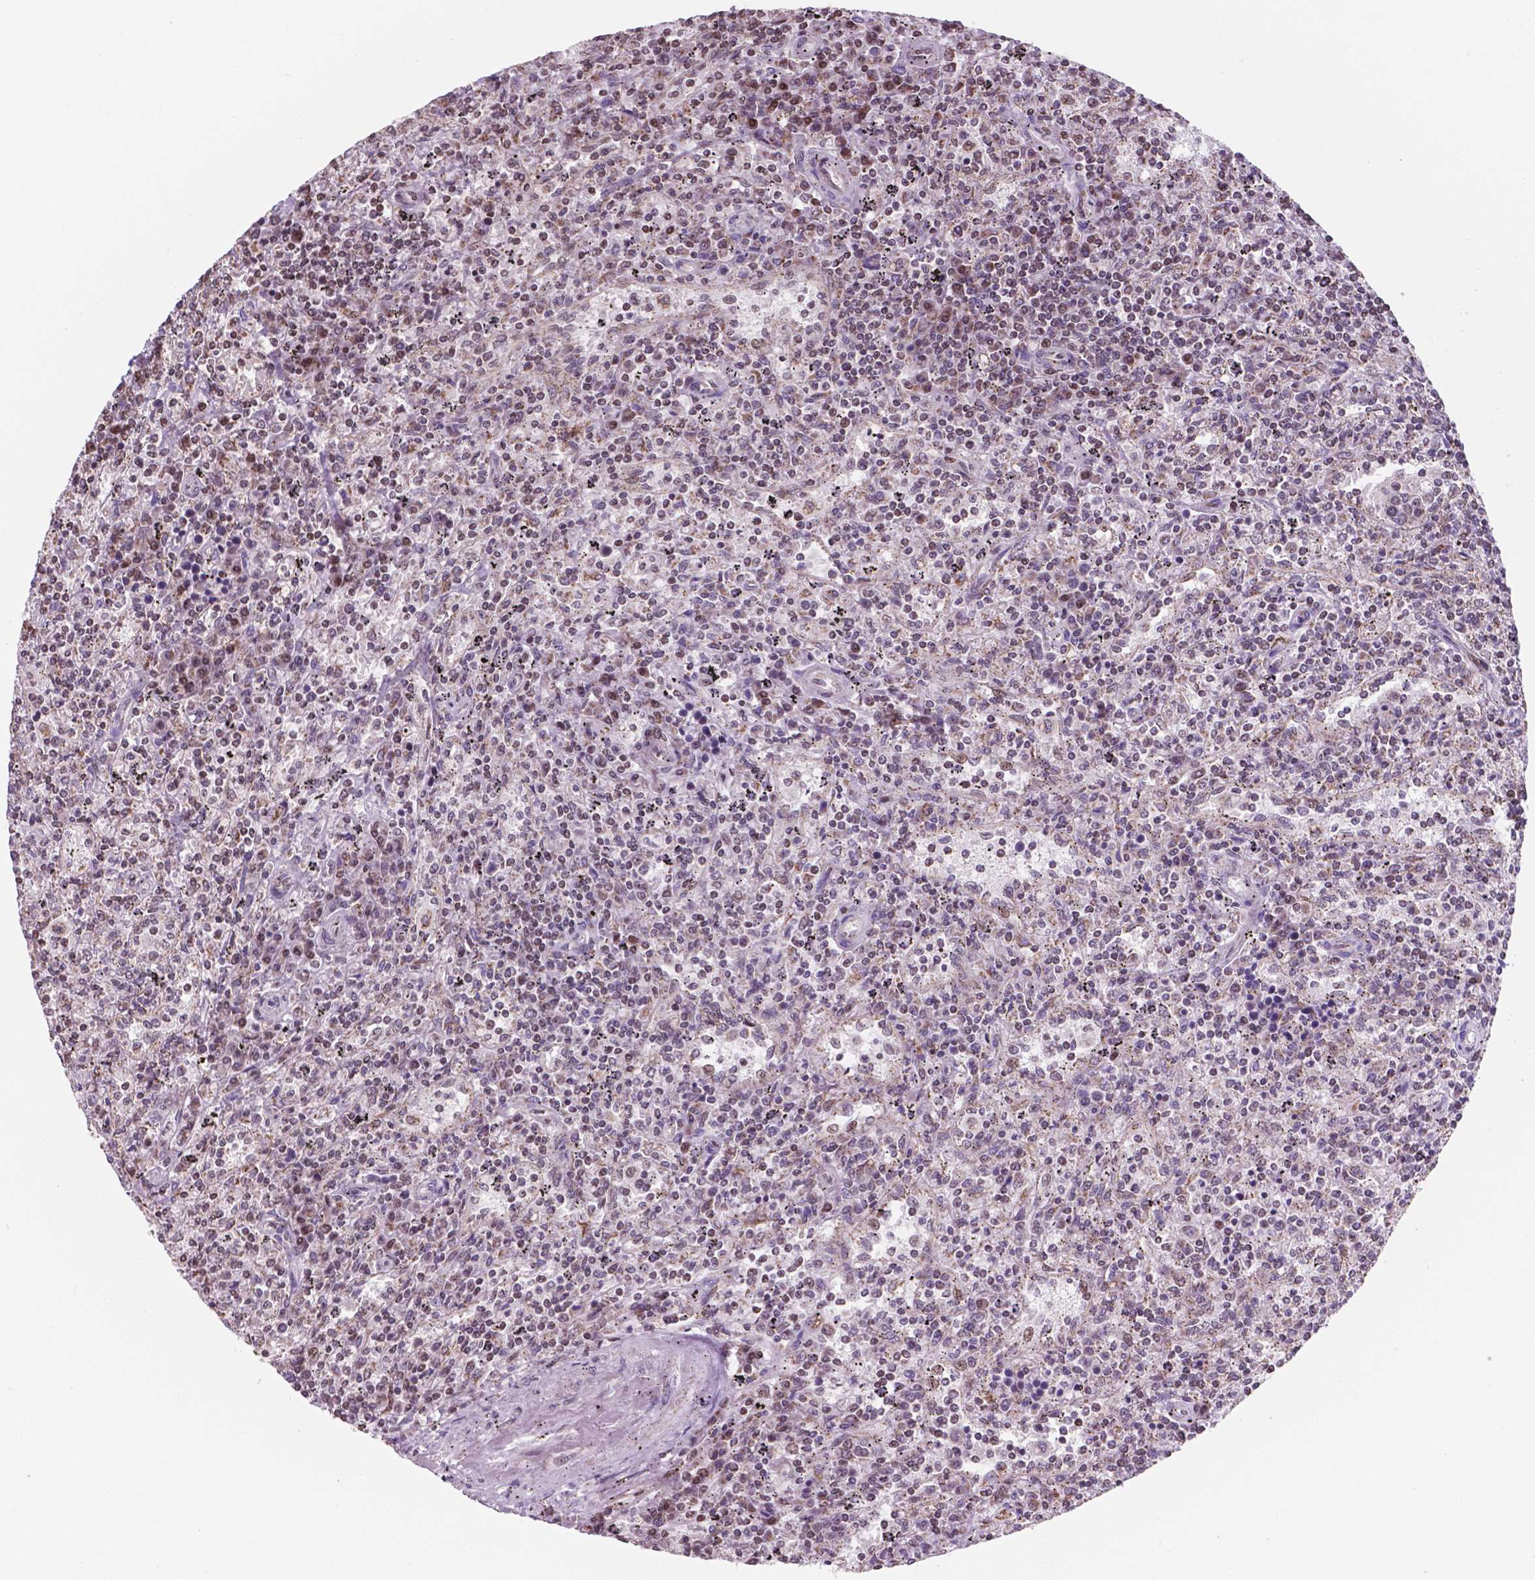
{"staining": {"intensity": "negative", "quantity": "none", "location": "none"}, "tissue": "lymphoma", "cell_type": "Tumor cells", "image_type": "cancer", "snomed": [{"axis": "morphology", "description": "Malignant lymphoma, non-Hodgkin's type, Low grade"}, {"axis": "topography", "description": "Spleen"}], "caption": "Low-grade malignant lymphoma, non-Hodgkin's type was stained to show a protein in brown. There is no significant positivity in tumor cells.", "gene": "NDUFA10", "patient": {"sex": "male", "age": 62}}